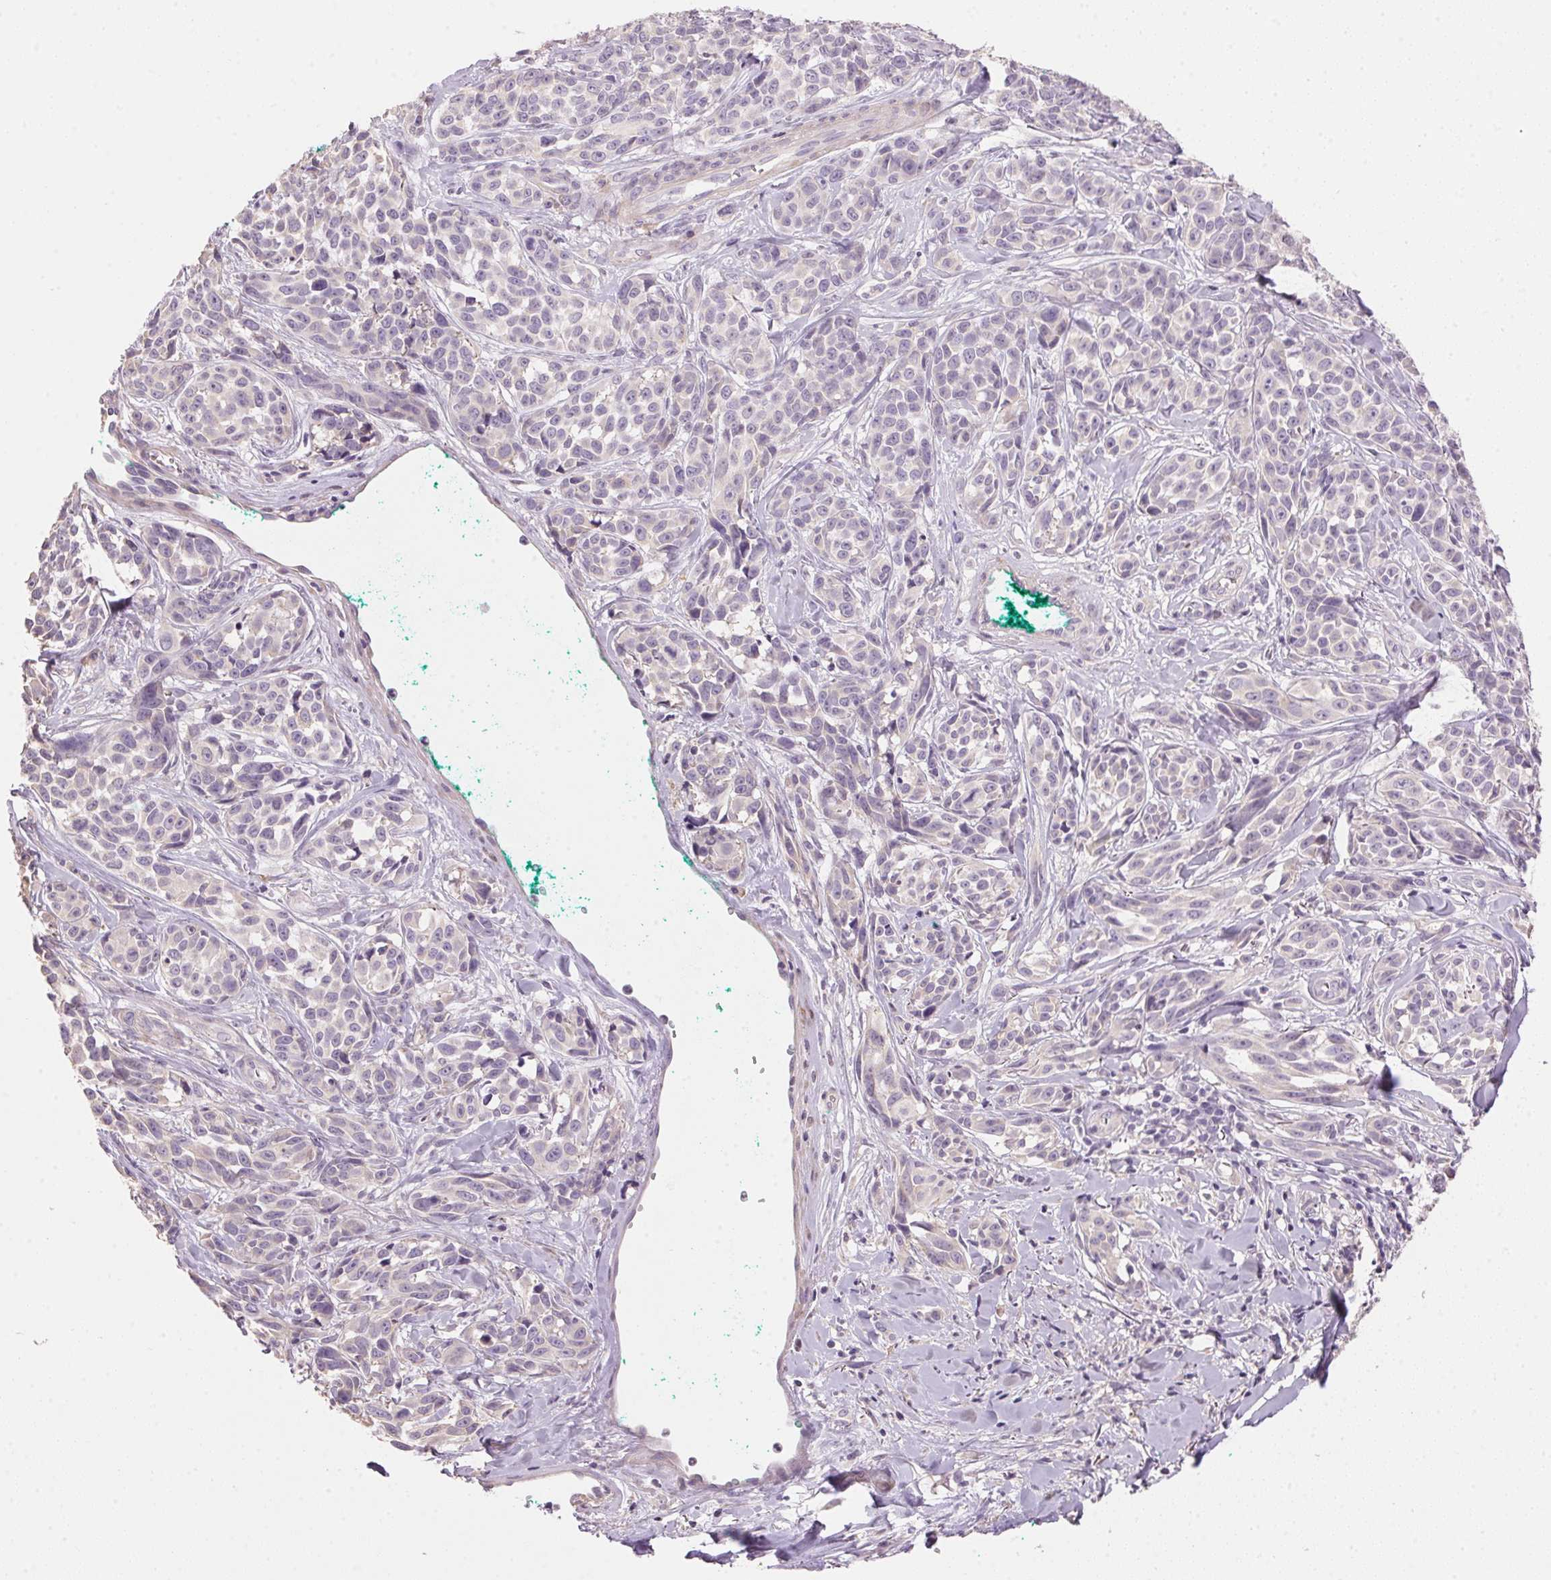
{"staining": {"intensity": "negative", "quantity": "none", "location": "none"}, "tissue": "melanoma", "cell_type": "Tumor cells", "image_type": "cancer", "snomed": [{"axis": "morphology", "description": "Malignant melanoma, NOS"}, {"axis": "topography", "description": "Skin"}], "caption": "This is an immunohistochemistry (IHC) photomicrograph of human malignant melanoma. There is no positivity in tumor cells.", "gene": "LYZL6", "patient": {"sex": "female", "age": 88}}